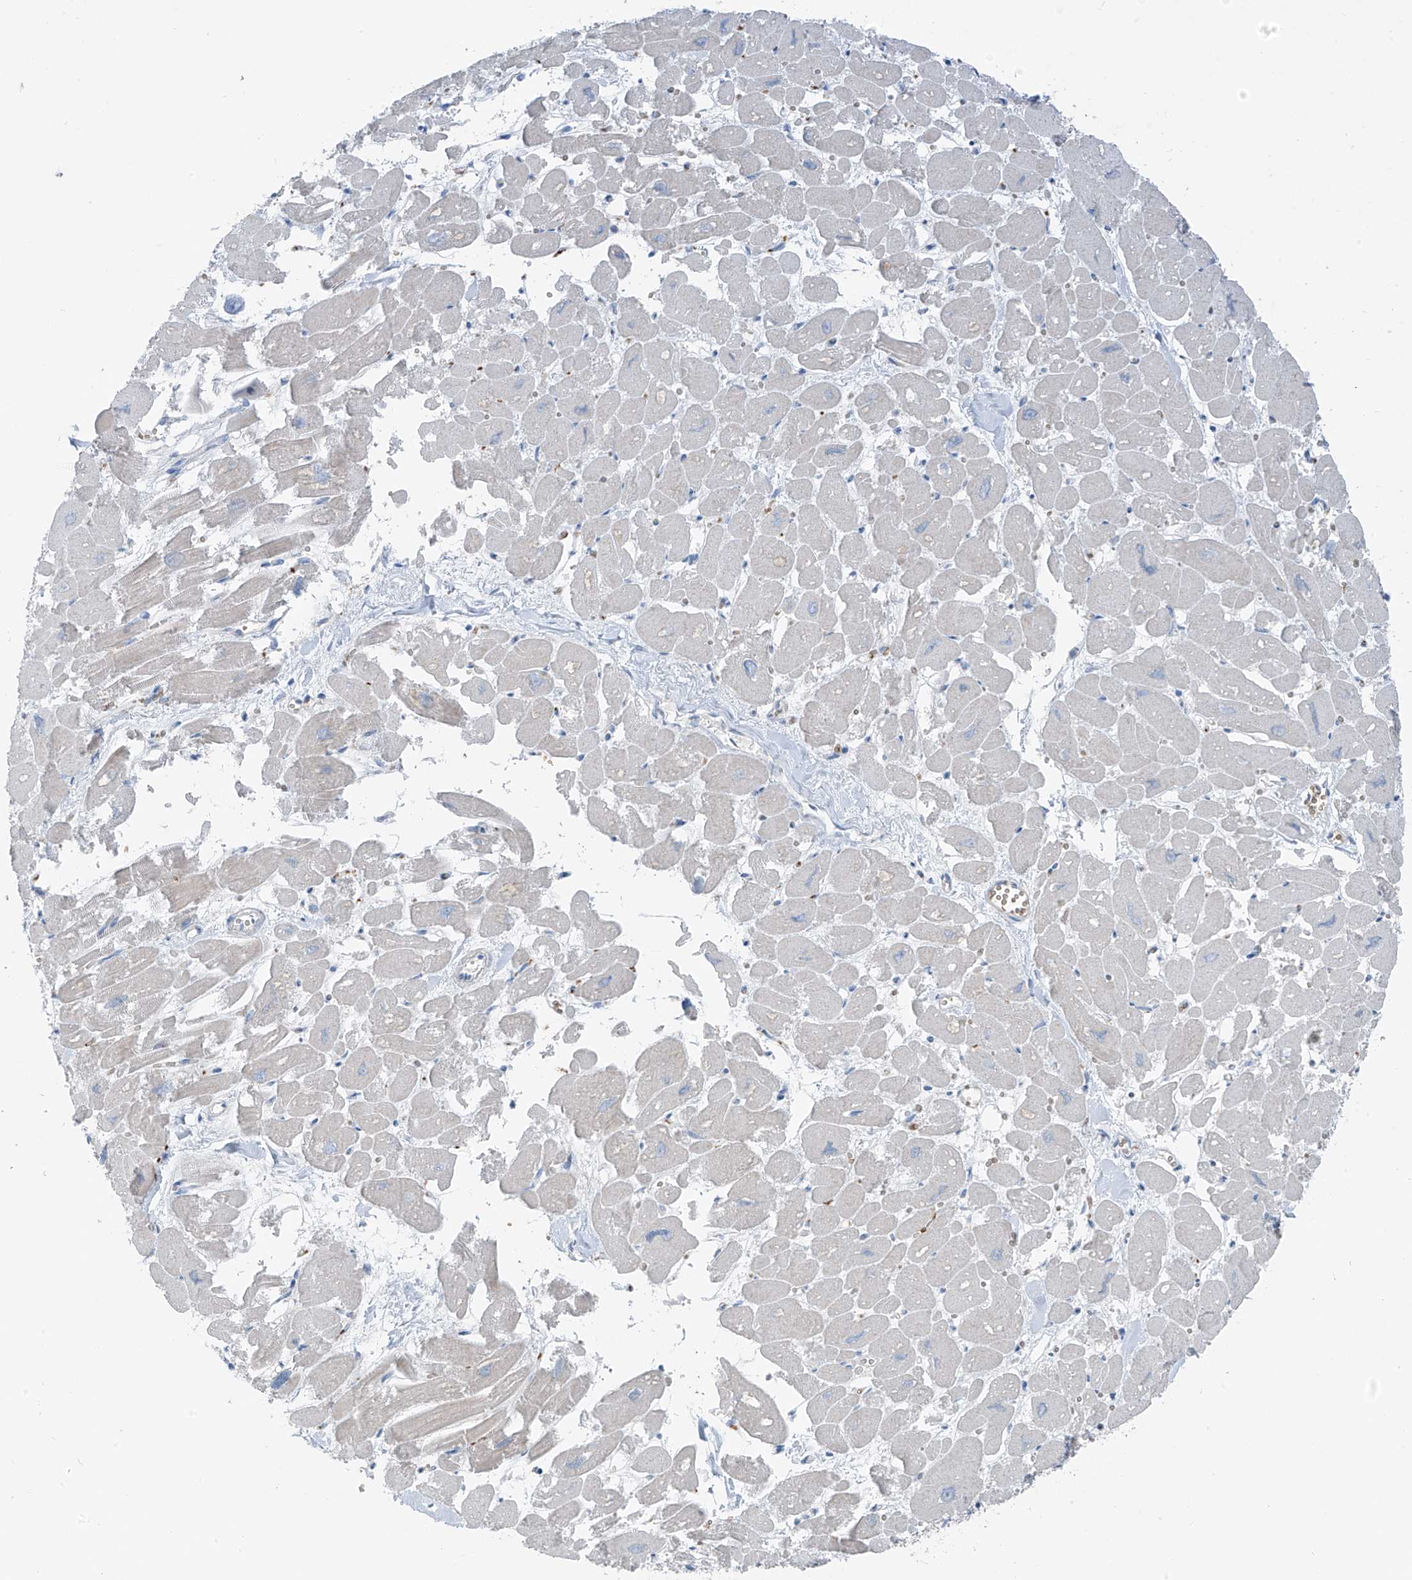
{"staining": {"intensity": "negative", "quantity": "none", "location": "none"}, "tissue": "heart muscle", "cell_type": "Cardiomyocytes", "image_type": "normal", "snomed": [{"axis": "morphology", "description": "Normal tissue, NOS"}, {"axis": "topography", "description": "Heart"}], "caption": "IHC of benign human heart muscle displays no expression in cardiomyocytes.", "gene": "SLC12A6", "patient": {"sex": "male", "age": 54}}